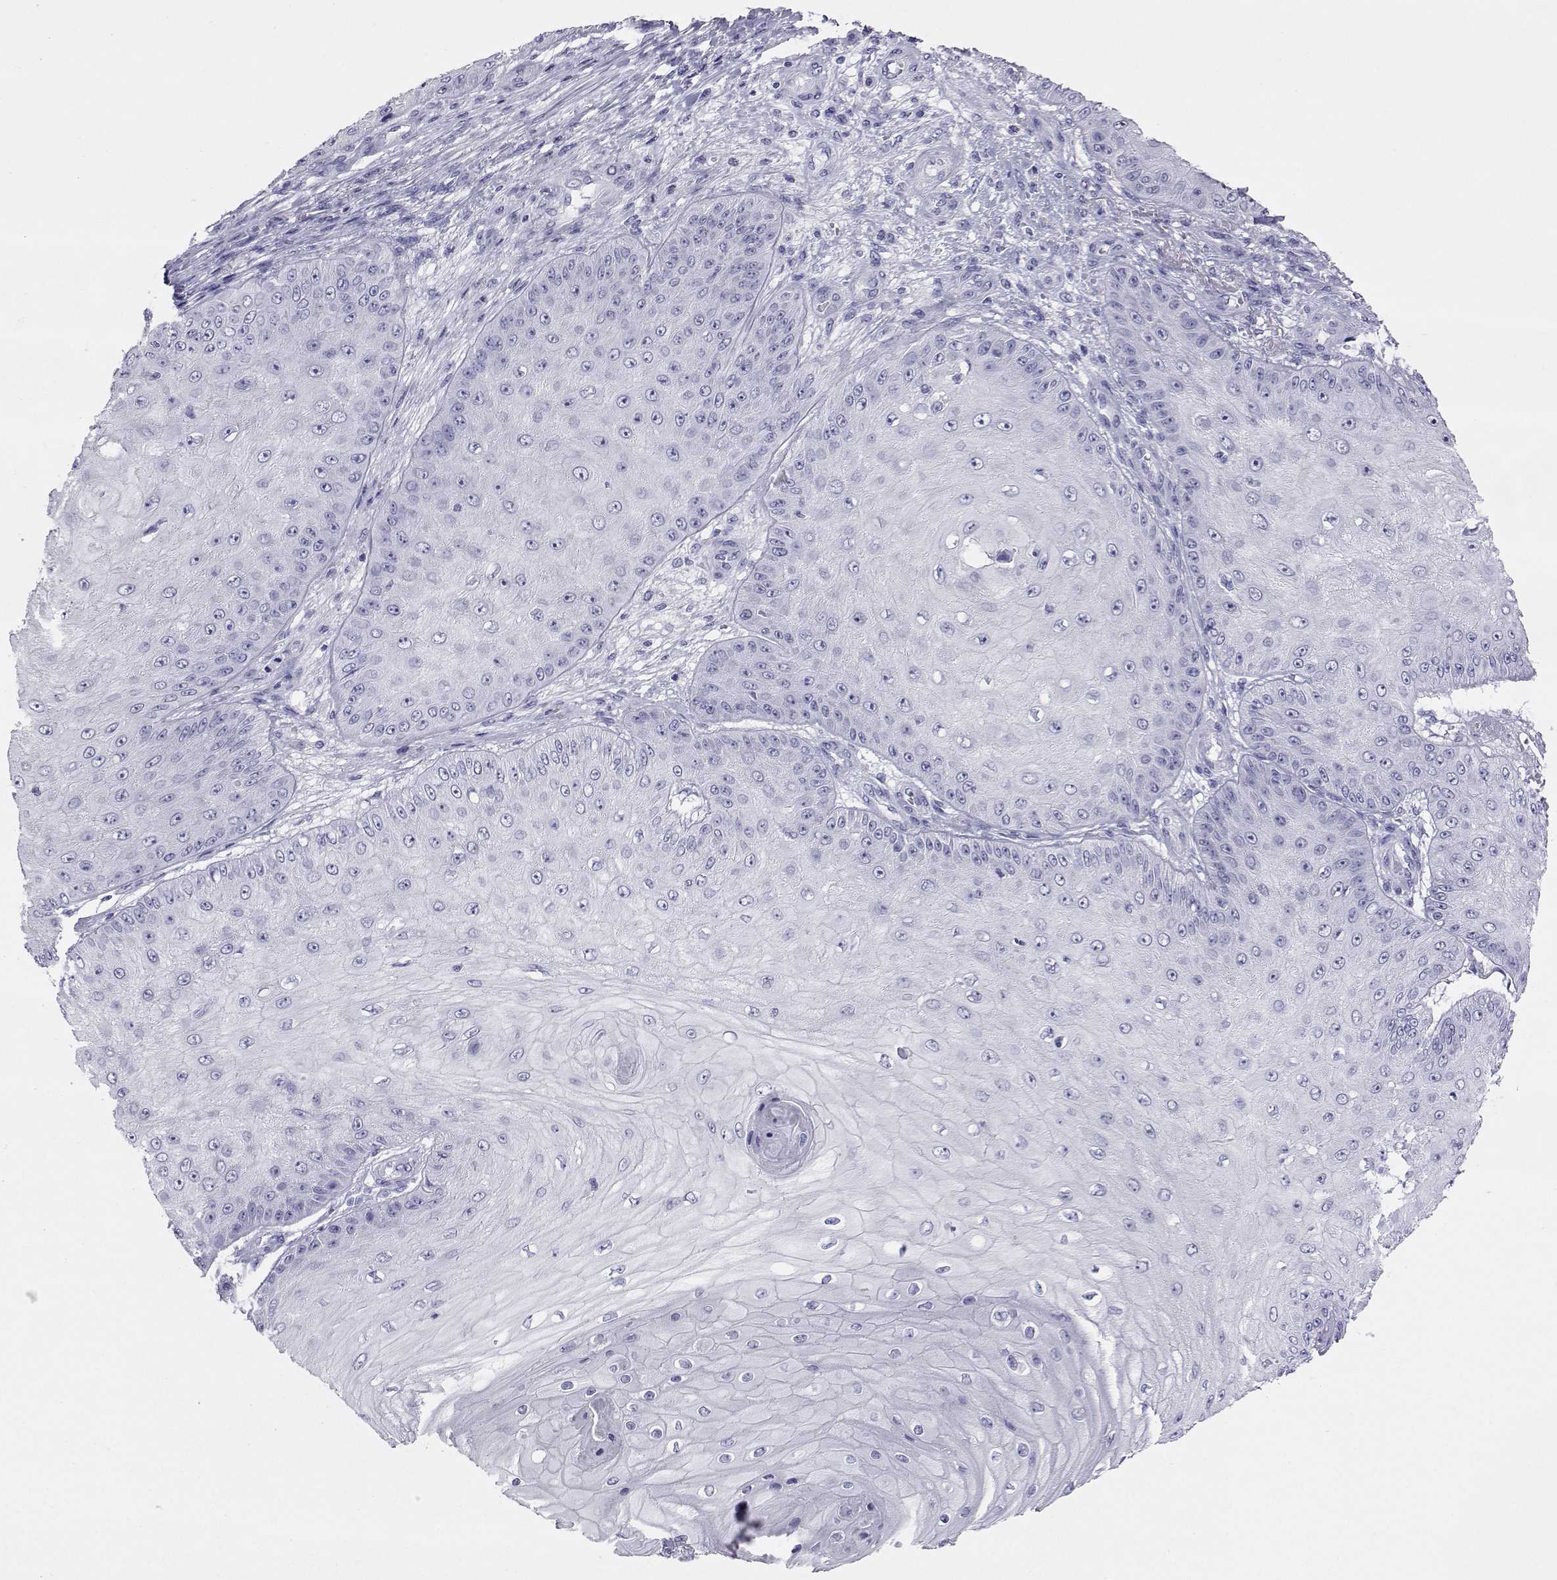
{"staining": {"intensity": "negative", "quantity": "none", "location": "none"}, "tissue": "skin cancer", "cell_type": "Tumor cells", "image_type": "cancer", "snomed": [{"axis": "morphology", "description": "Squamous cell carcinoma, NOS"}, {"axis": "topography", "description": "Skin"}], "caption": "Skin cancer was stained to show a protein in brown. There is no significant expression in tumor cells. (DAB immunohistochemistry (IHC) with hematoxylin counter stain).", "gene": "PLIN4", "patient": {"sex": "male", "age": 70}}